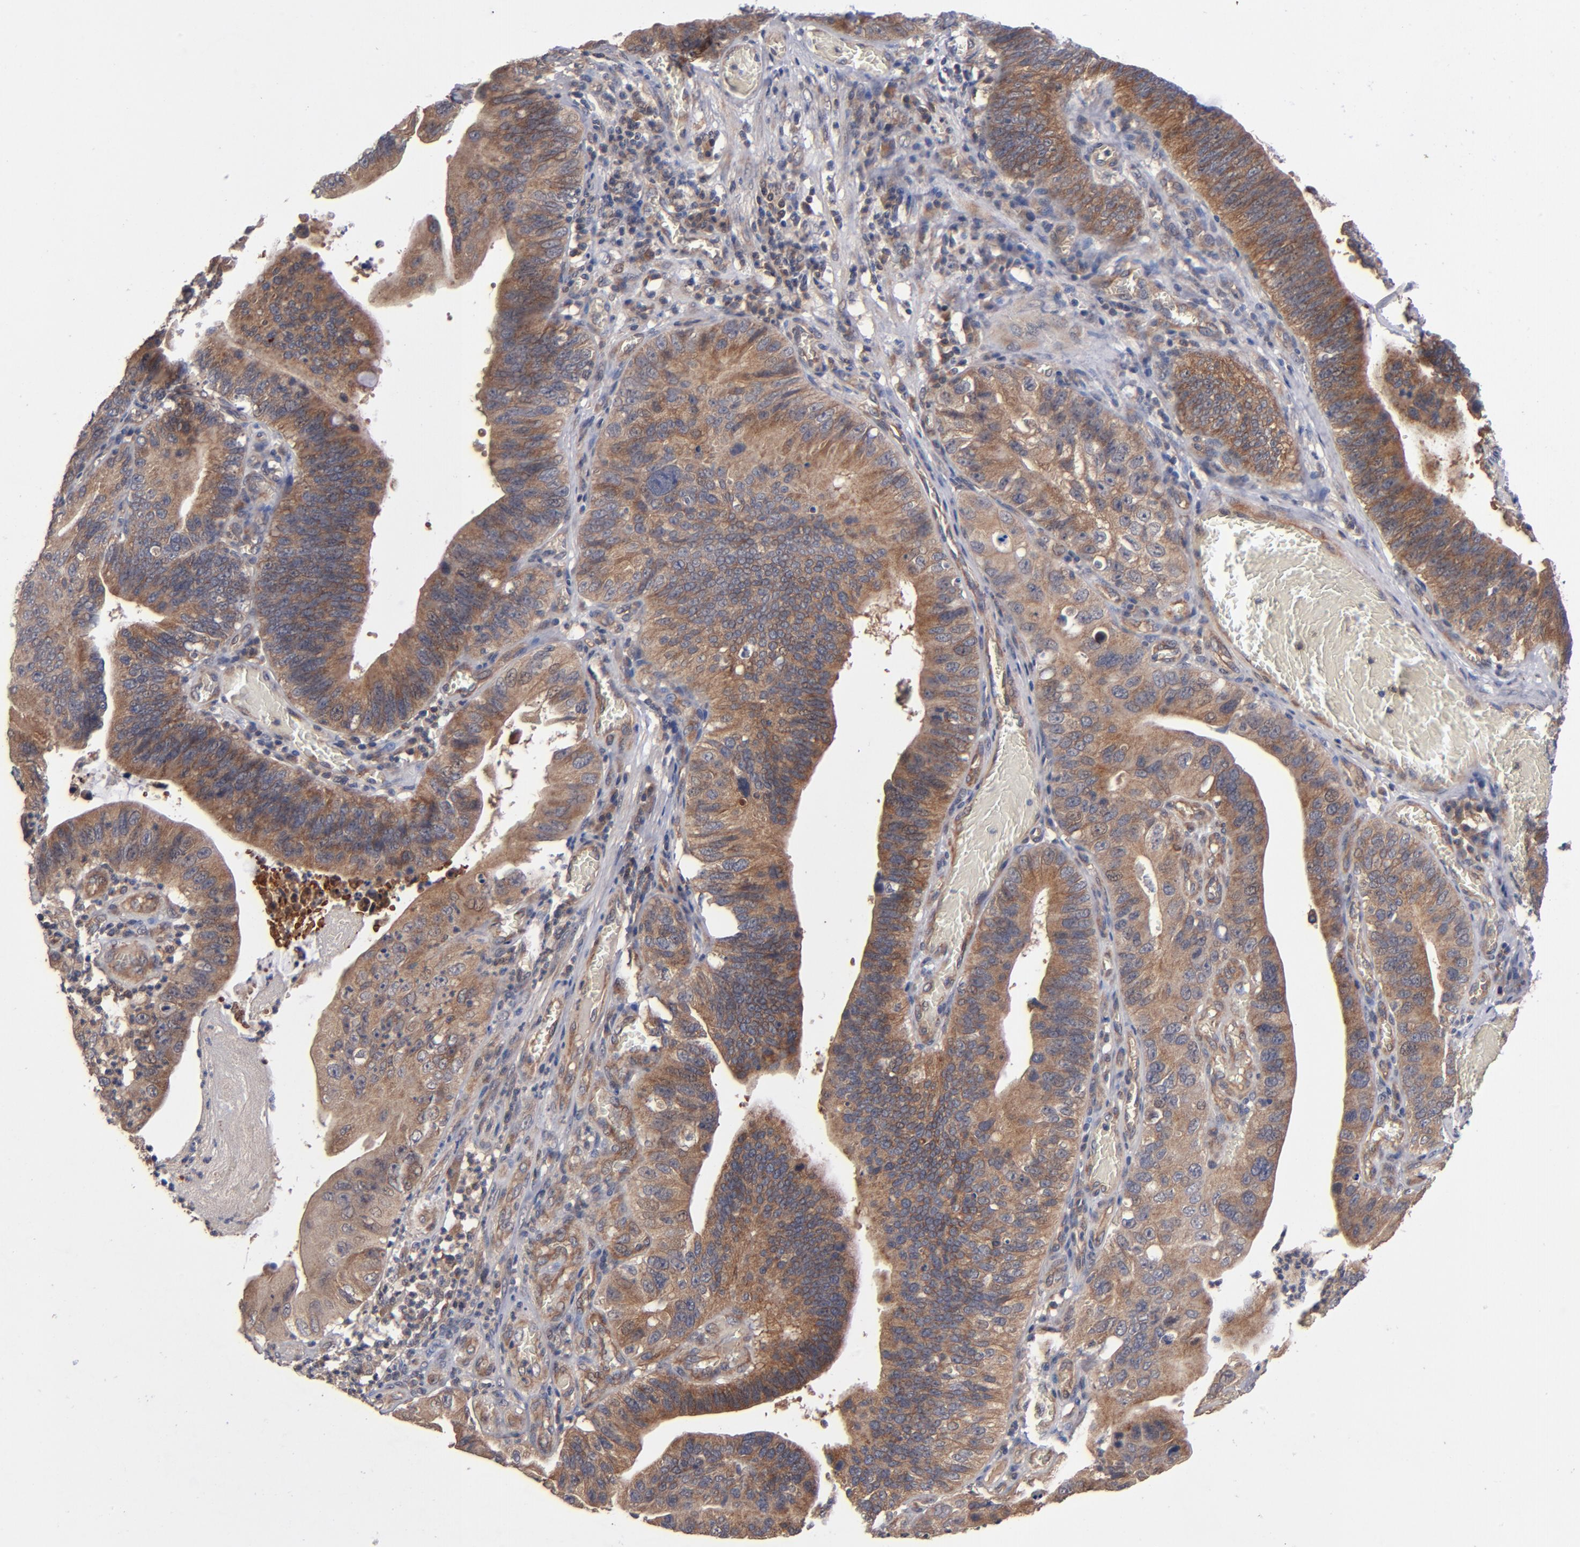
{"staining": {"intensity": "strong", "quantity": ">75%", "location": "cytoplasmic/membranous"}, "tissue": "stomach cancer", "cell_type": "Tumor cells", "image_type": "cancer", "snomed": [{"axis": "morphology", "description": "Adenocarcinoma, NOS"}, {"axis": "topography", "description": "Stomach"}, {"axis": "topography", "description": "Gastric cardia"}], "caption": "Protein staining reveals strong cytoplasmic/membranous expression in about >75% of tumor cells in adenocarcinoma (stomach).", "gene": "BDKRB1", "patient": {"sex": "male", "age": 59}}